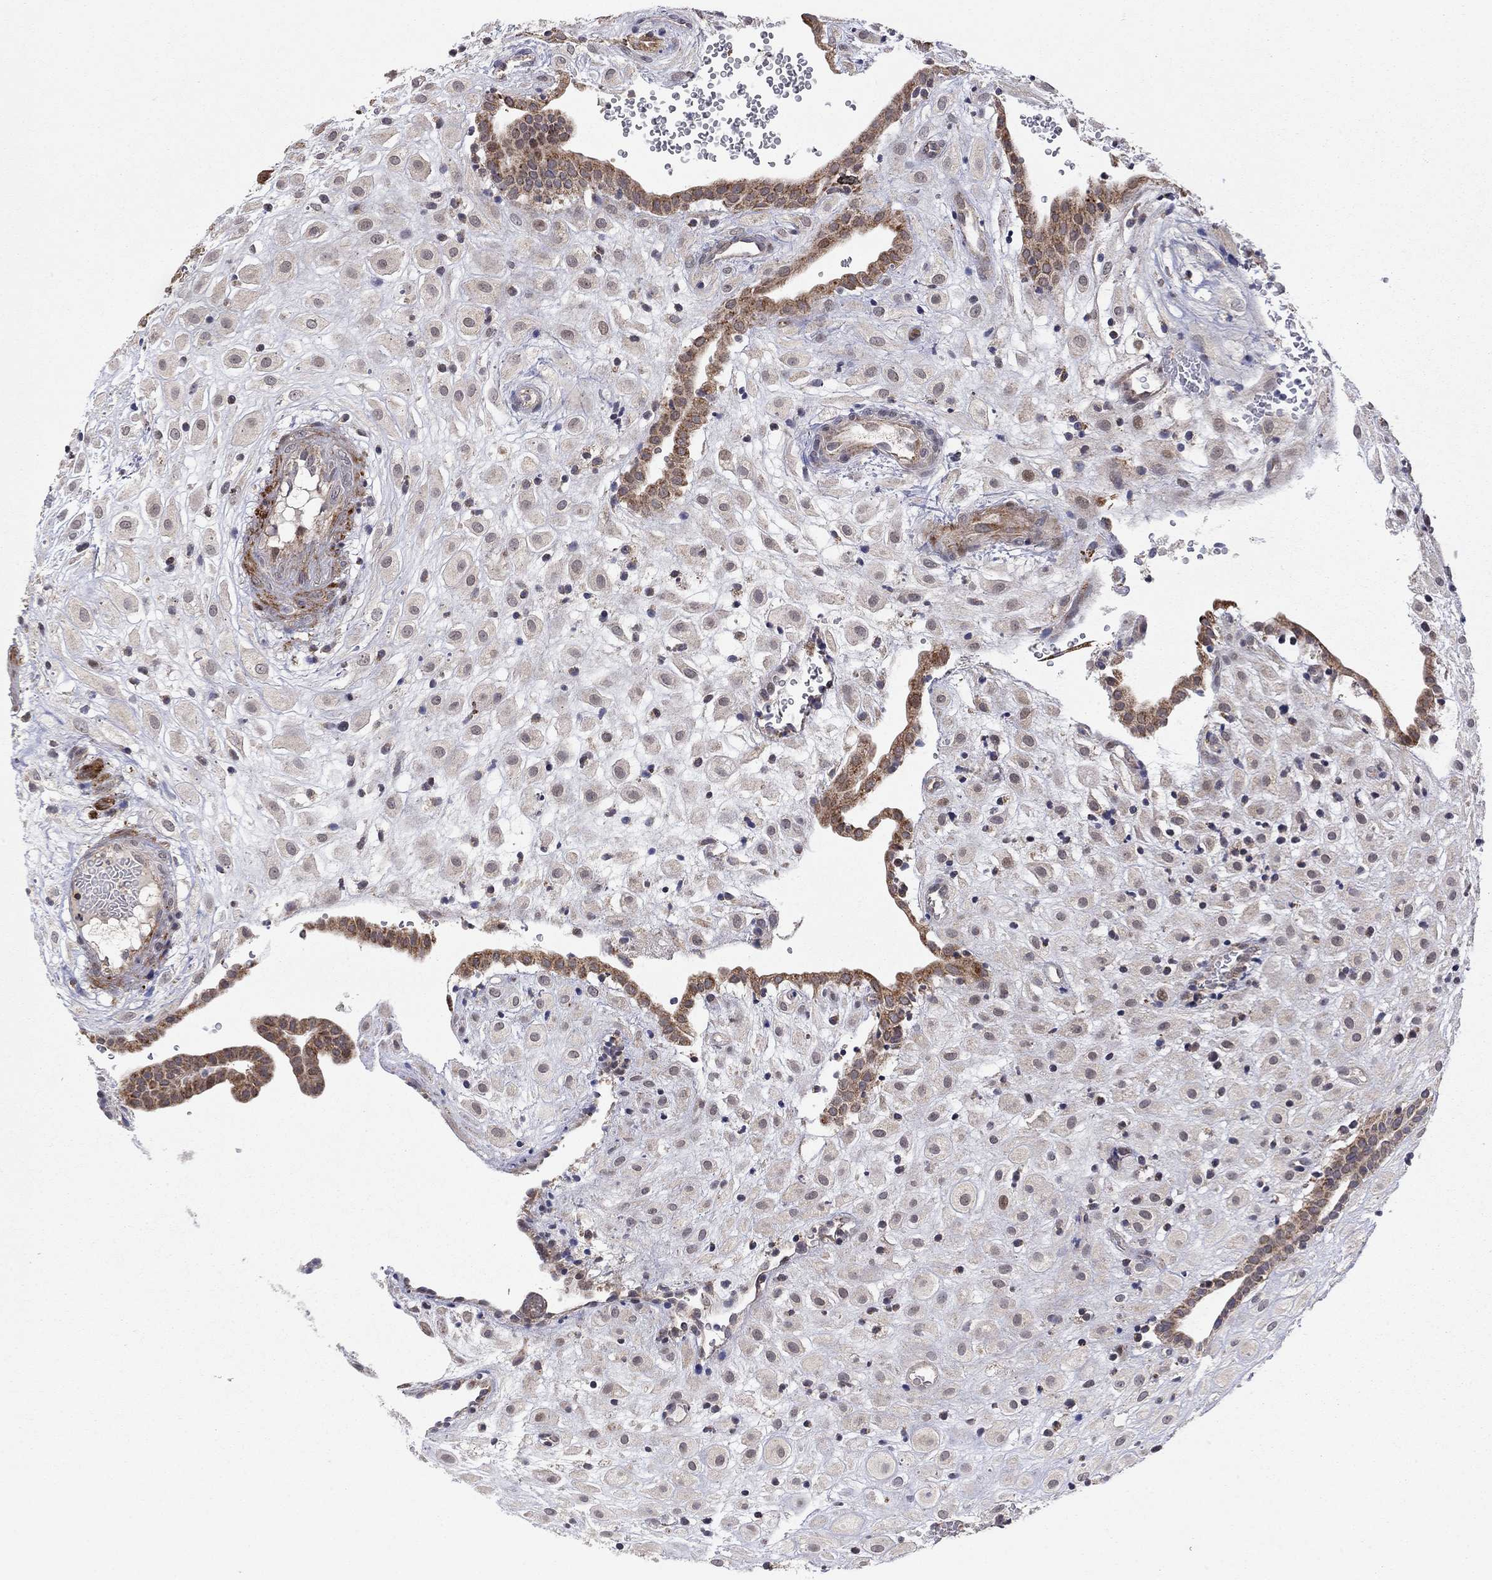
{"staining": {"intensity": "weak", "quantity": ">75%", "location": "cytoplasmic/membranous"}, "tissue": "placenta", "cell_type": "Decidual cells", "image_type": "normal", "snomed": [{"axis": "morphology", "description": "Normal tissue, NOS"}, {"axis": "topography", "description": "Placenta"}], "caption": "Immunohistochemistry (IHC) photomicrograph of benign placenta: human placenta stained using IHC exhibits low levels of weak protein expression localized specifically in the cytoplasmic/membranous of decidual cells, appearing as a cytoplasmic/membranous brown color.", "gene": "IDS", "patient": {"sex": "female", "age": 24}}